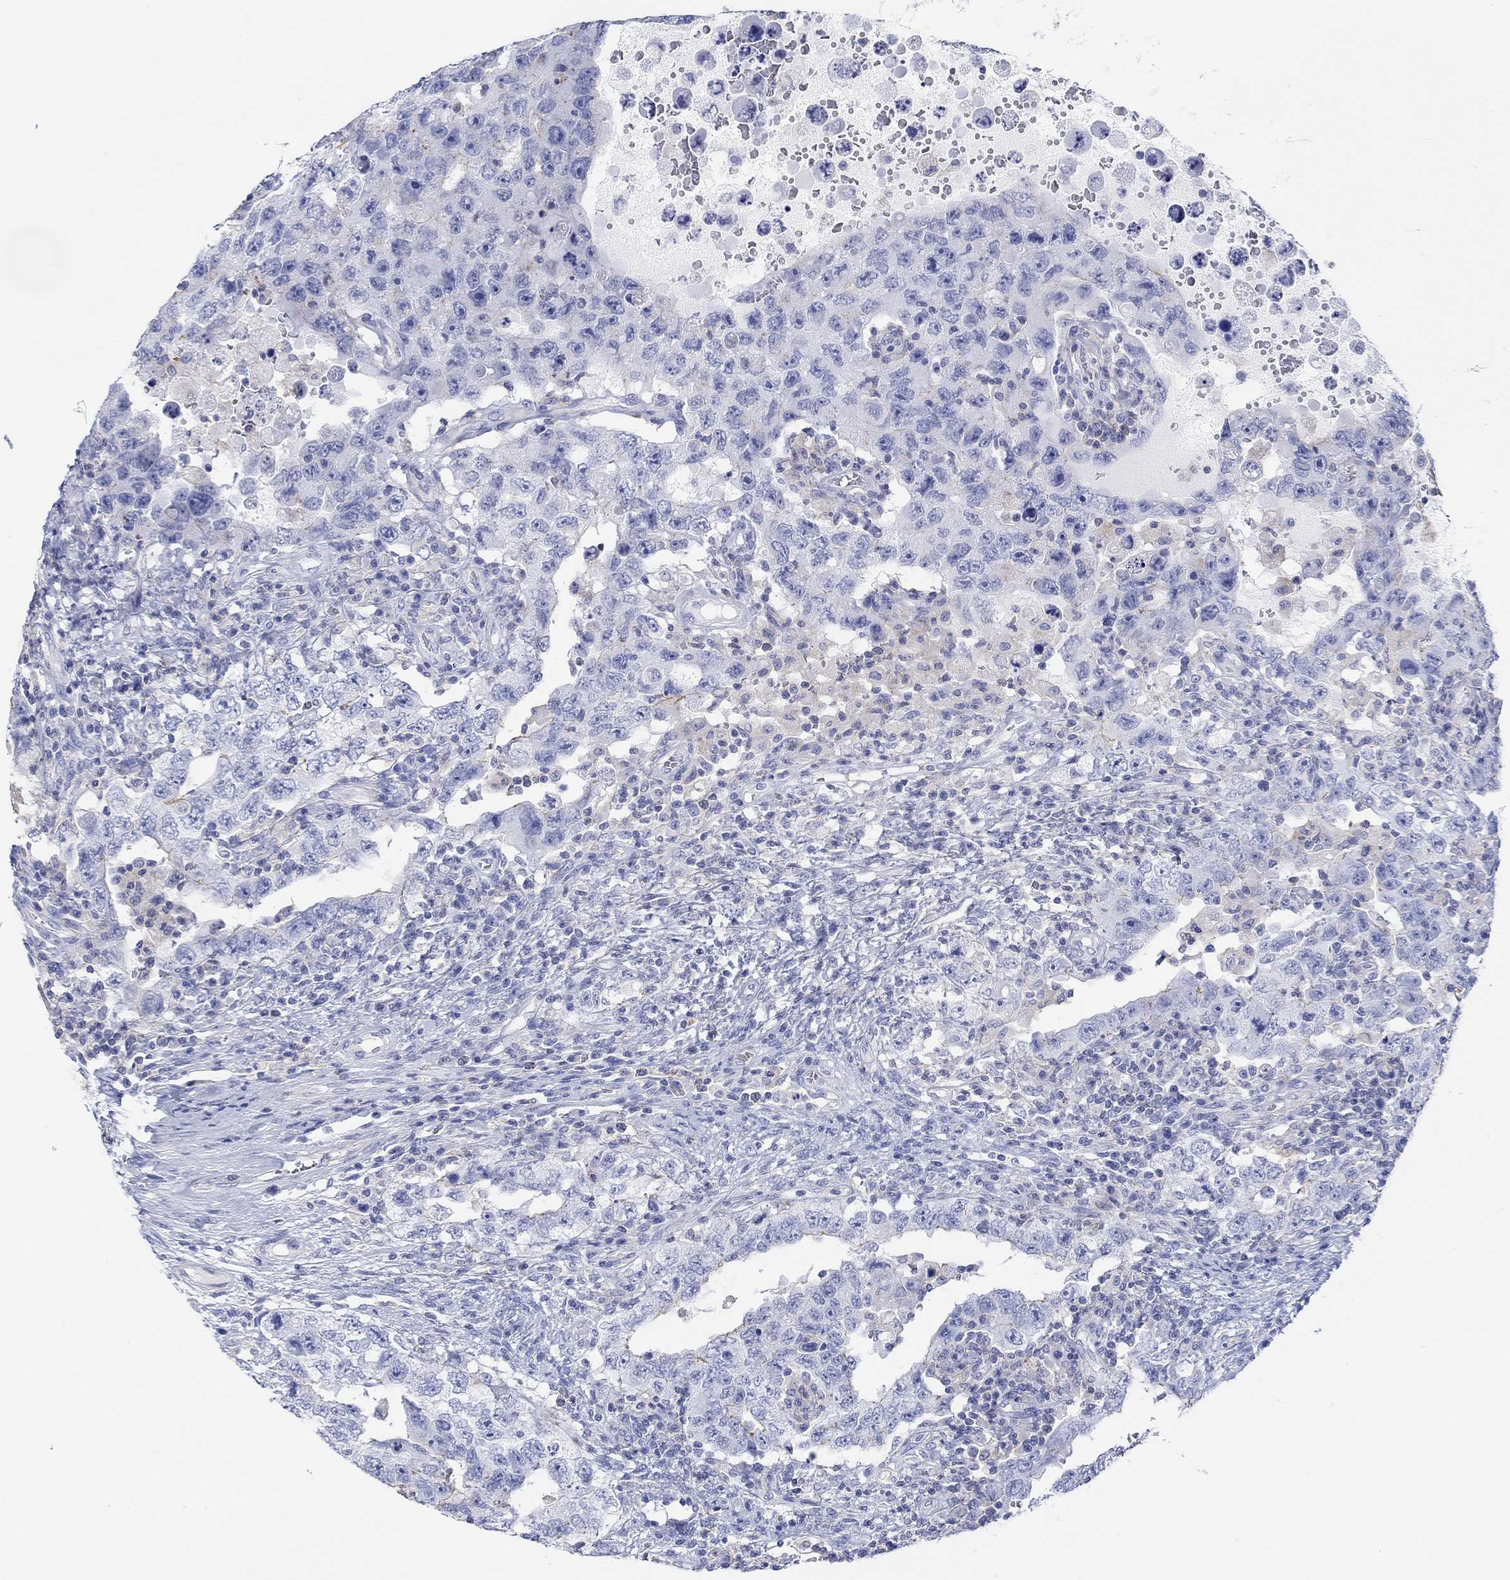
{"staining": {"intensity": "negative", "quantity": "none", "location": "none"}, "tissue": "testis cancer", "cell_type": "Tumor cells", "image_type": "cancer", "snomed": [{"axis": "morphology", "description": "Carcinoma, Embryonal, NOS"}, {"axis": "topography", "description": "Testis"}], "caption": "Immunohistochemistry (IHC) photomicrograph of testis cancer stained for a protein (brown), which exhibits no positivity in tumor cells.", "gene": "PPIL6", "patient": {"sex": "male", "age": 26}}